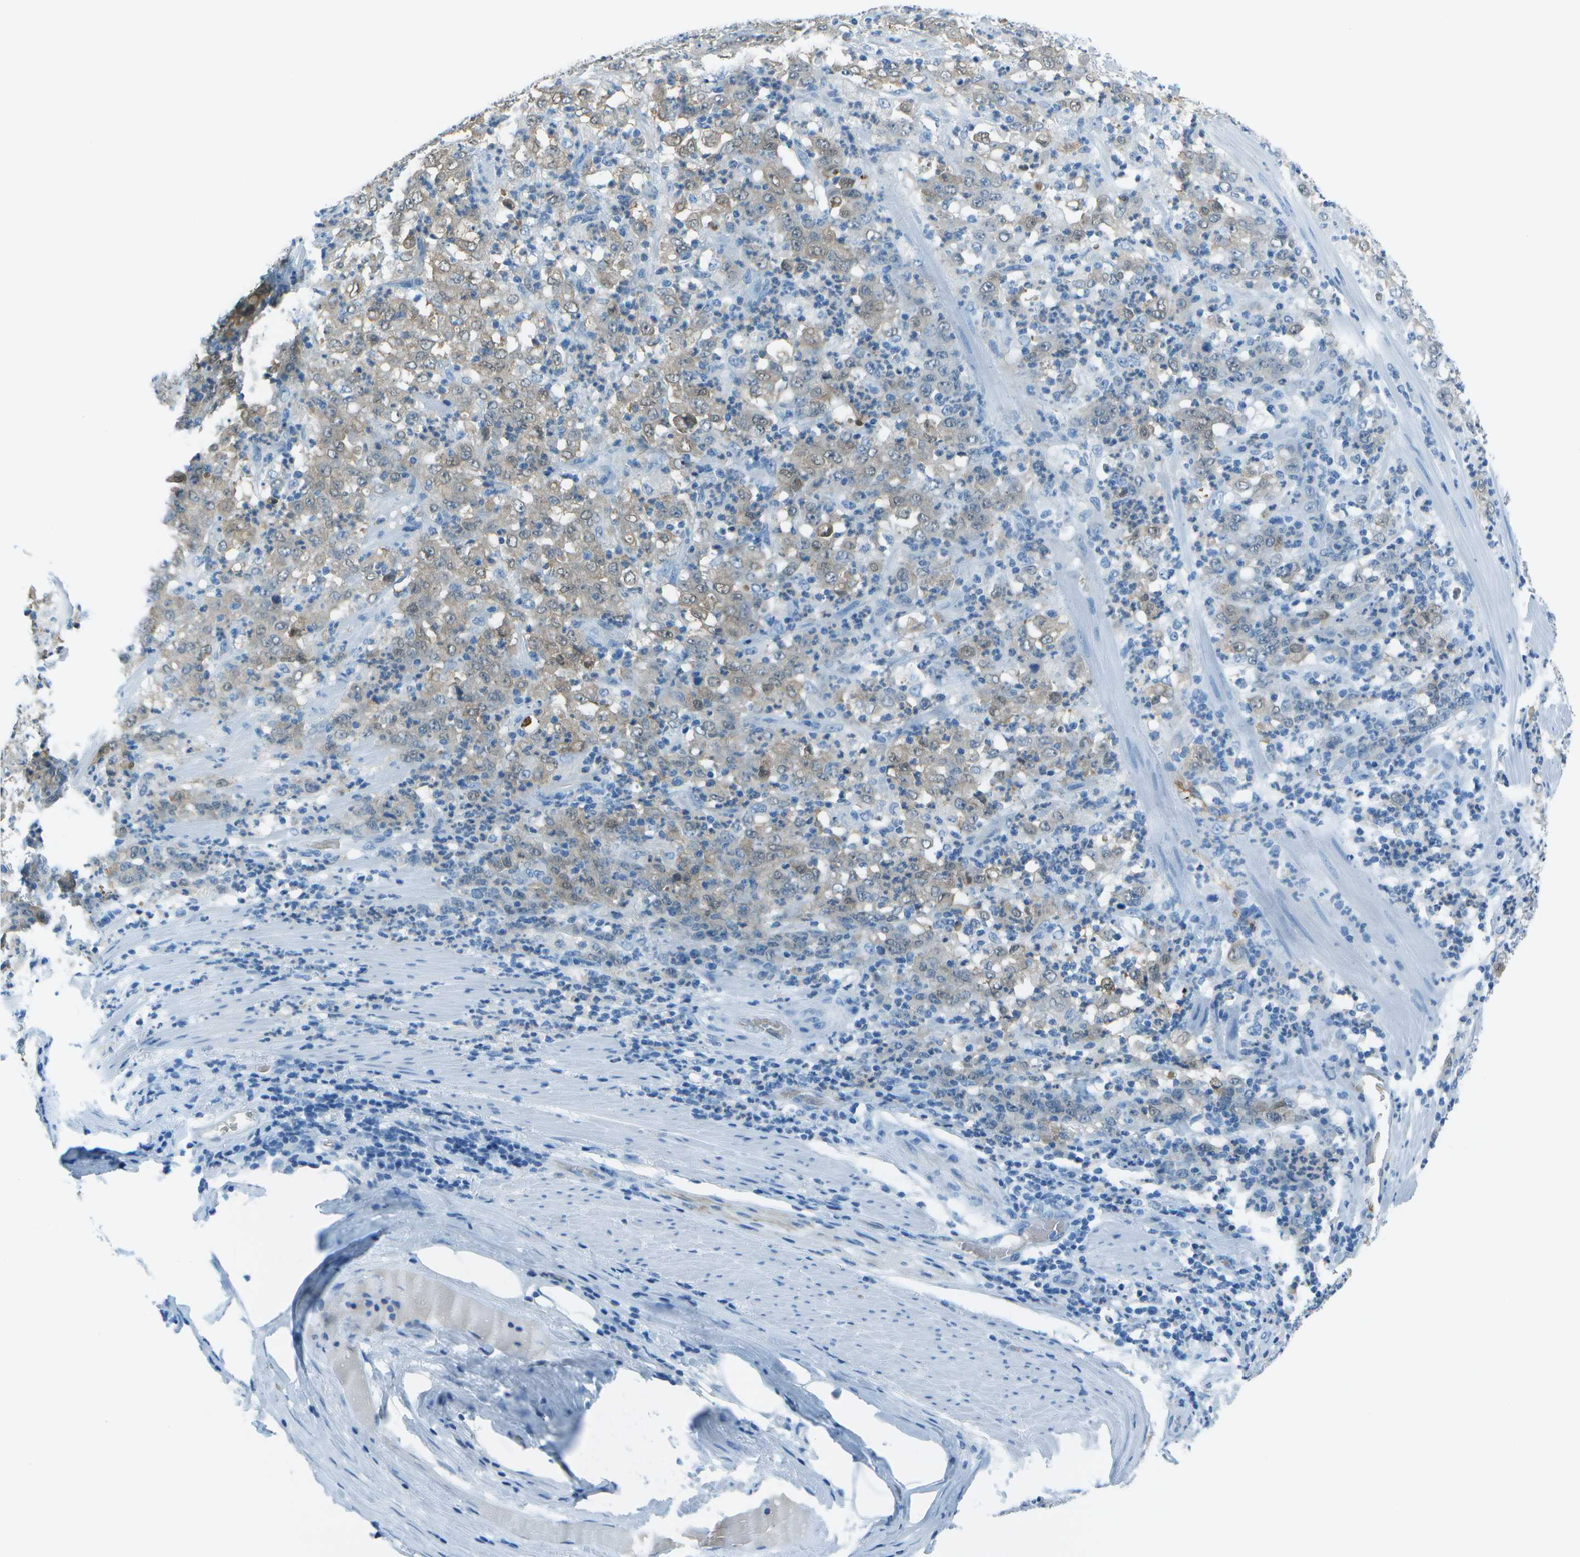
{"staining": {"intensity": "weak", "quantity": "<25%", "location": "cytoplasmic/membranous,nuclear"}, "tissue": "stomach cancer", "cell_type": "Tumor cells", "image_type": "cancer", "snomed": [{"axis": "morphology", "description": "Adenocarcinoma, NOS"}, {"axis": "topography", "description": "Stomach, lower"}], "caption": "Immunohistochemistry (IHC) histopathology image of stomach cancer (adenocarcinoma) stained for a protein (brown), which demonstrates no staining in tumor cells.", "gene": "ASL", "patient": {"sex": "female", "age": 71}}